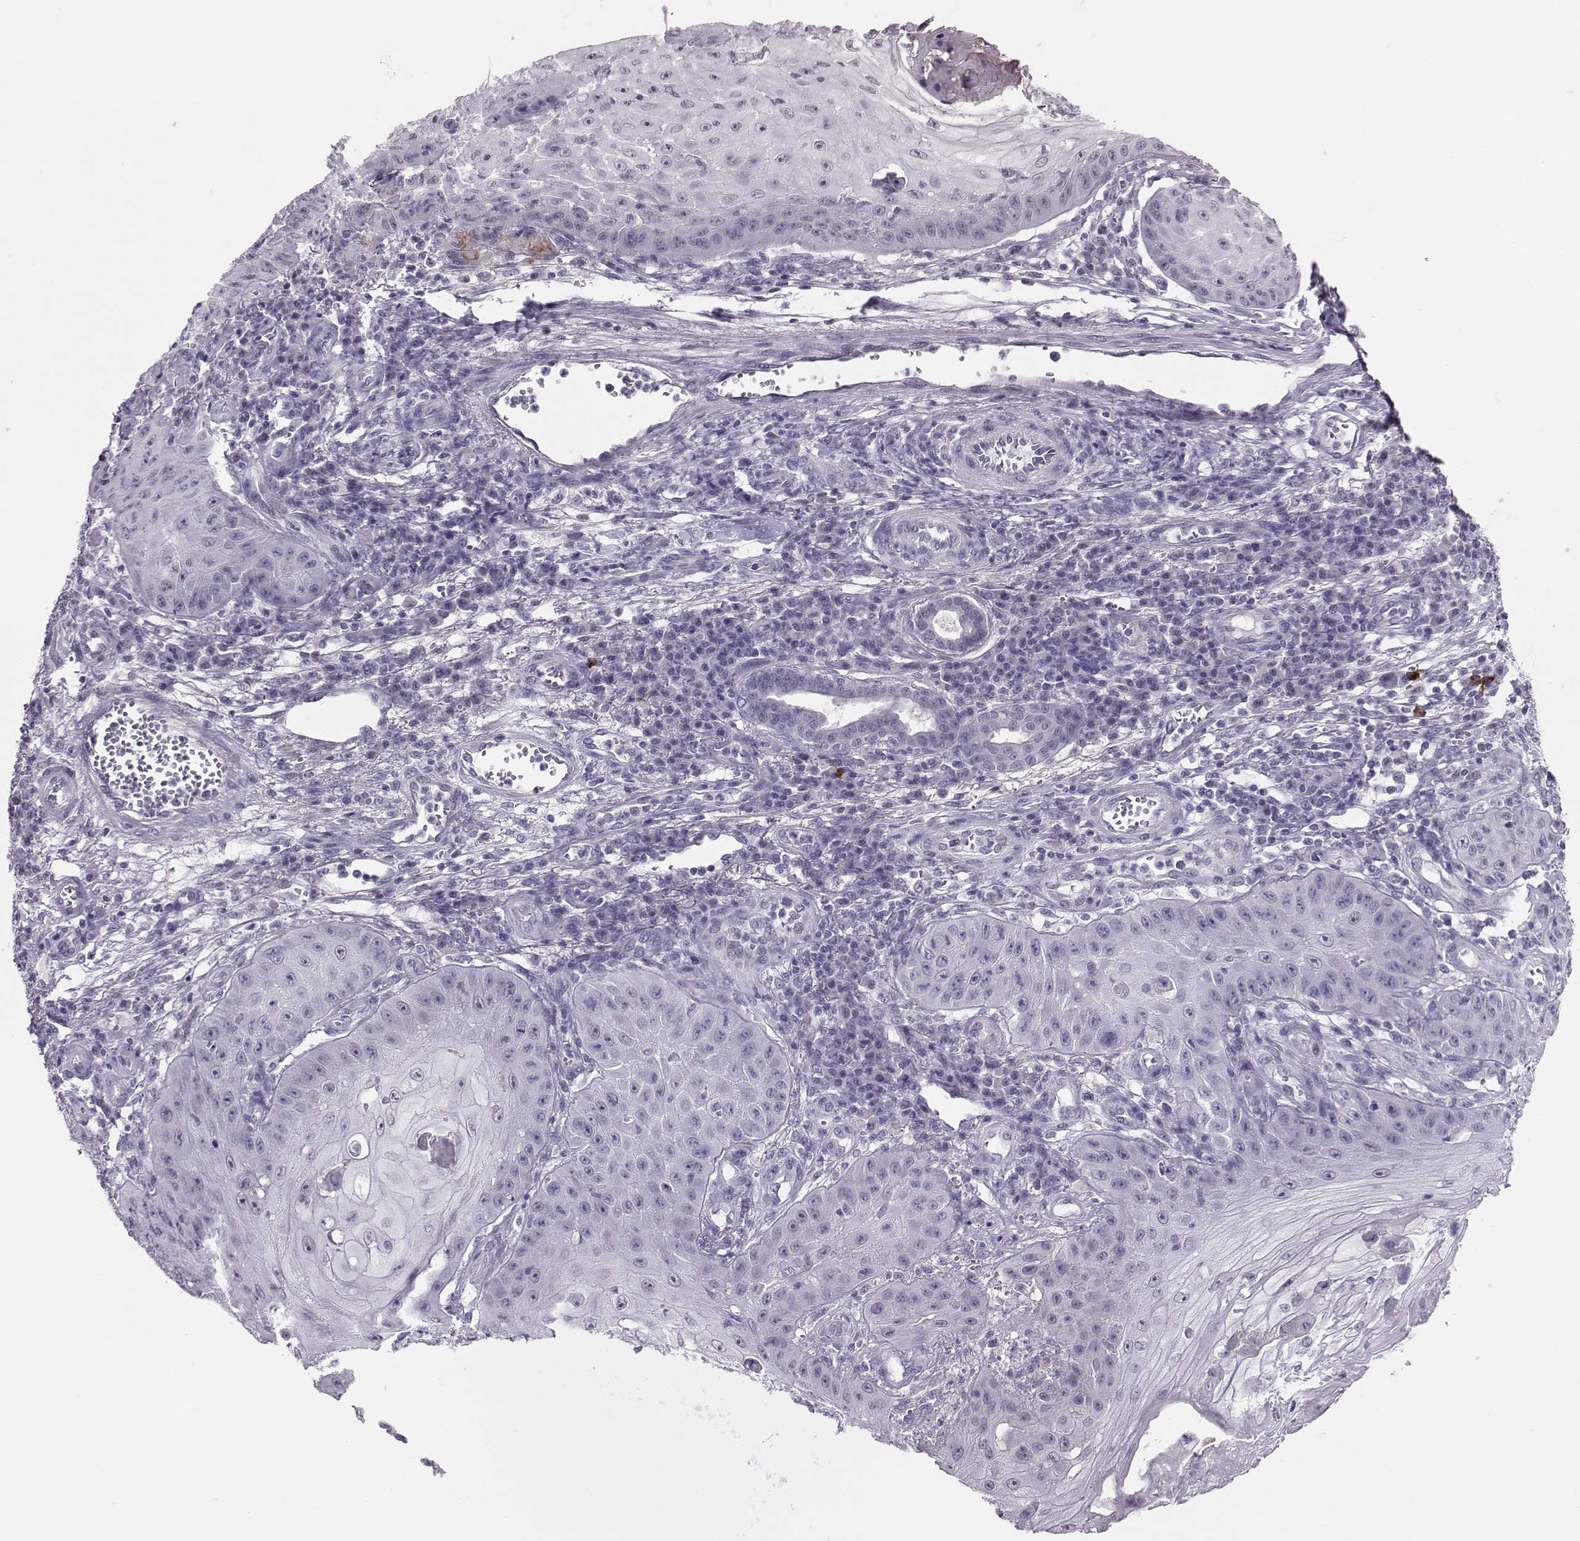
{"staining": {"intensity": "negative", "quantity": "none", "location": "none"}, "tissue": "skin cancer", "cell_type": "Tumor cells", "image_type": "cancer", "snomed": [{"axis": "morphology", "description": "Squamous cell carcinoma, NOS"}, {"axis": "topography", "description": "Skin"}], "caption": "IHC of human skin cancer (squamous cell carcinoma) reveals no staining in tumor cells.", "gene": "DNAAF1", "patient": {"sex": "male", "age": 70}}